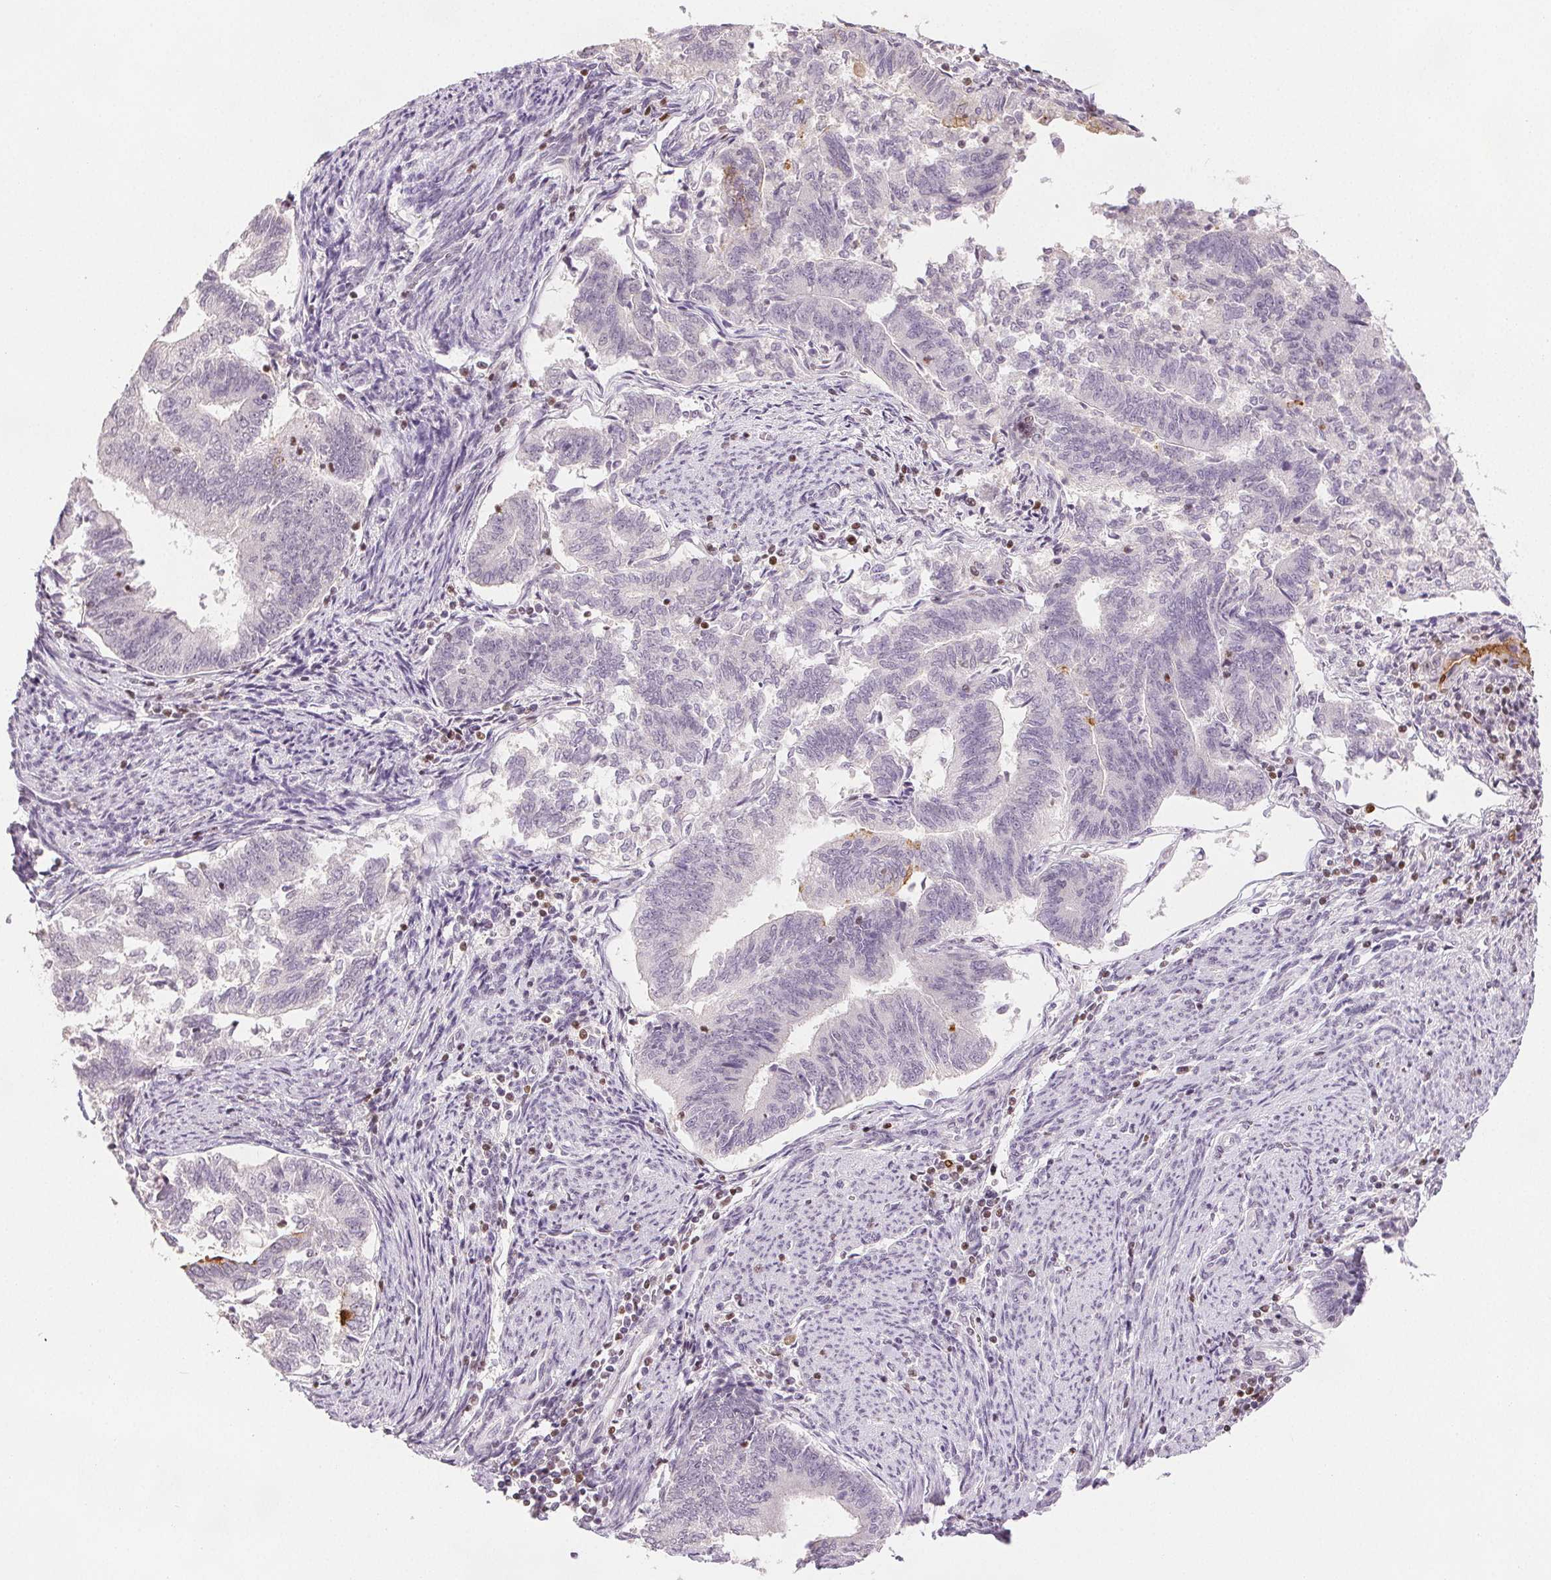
{"staining": {"intensity": "negative", "quantity": "none", "location": "none"}, "tissue": "endometrial cancer", "cell_type": "Tumor cells", "image_type": "cancer", "snomed": [{"axis": "morphology", "description": "Adenocarcinoma, NOS"}, {"axis": "topography", "description": "Endometrium"}], "caption": "Protein analysis of adenocarcinoma (endometrial) demonstrates no significant expression in tumor cells.", "gene": "RUNX2", "patient": {"sex": "female", "age": 65}}